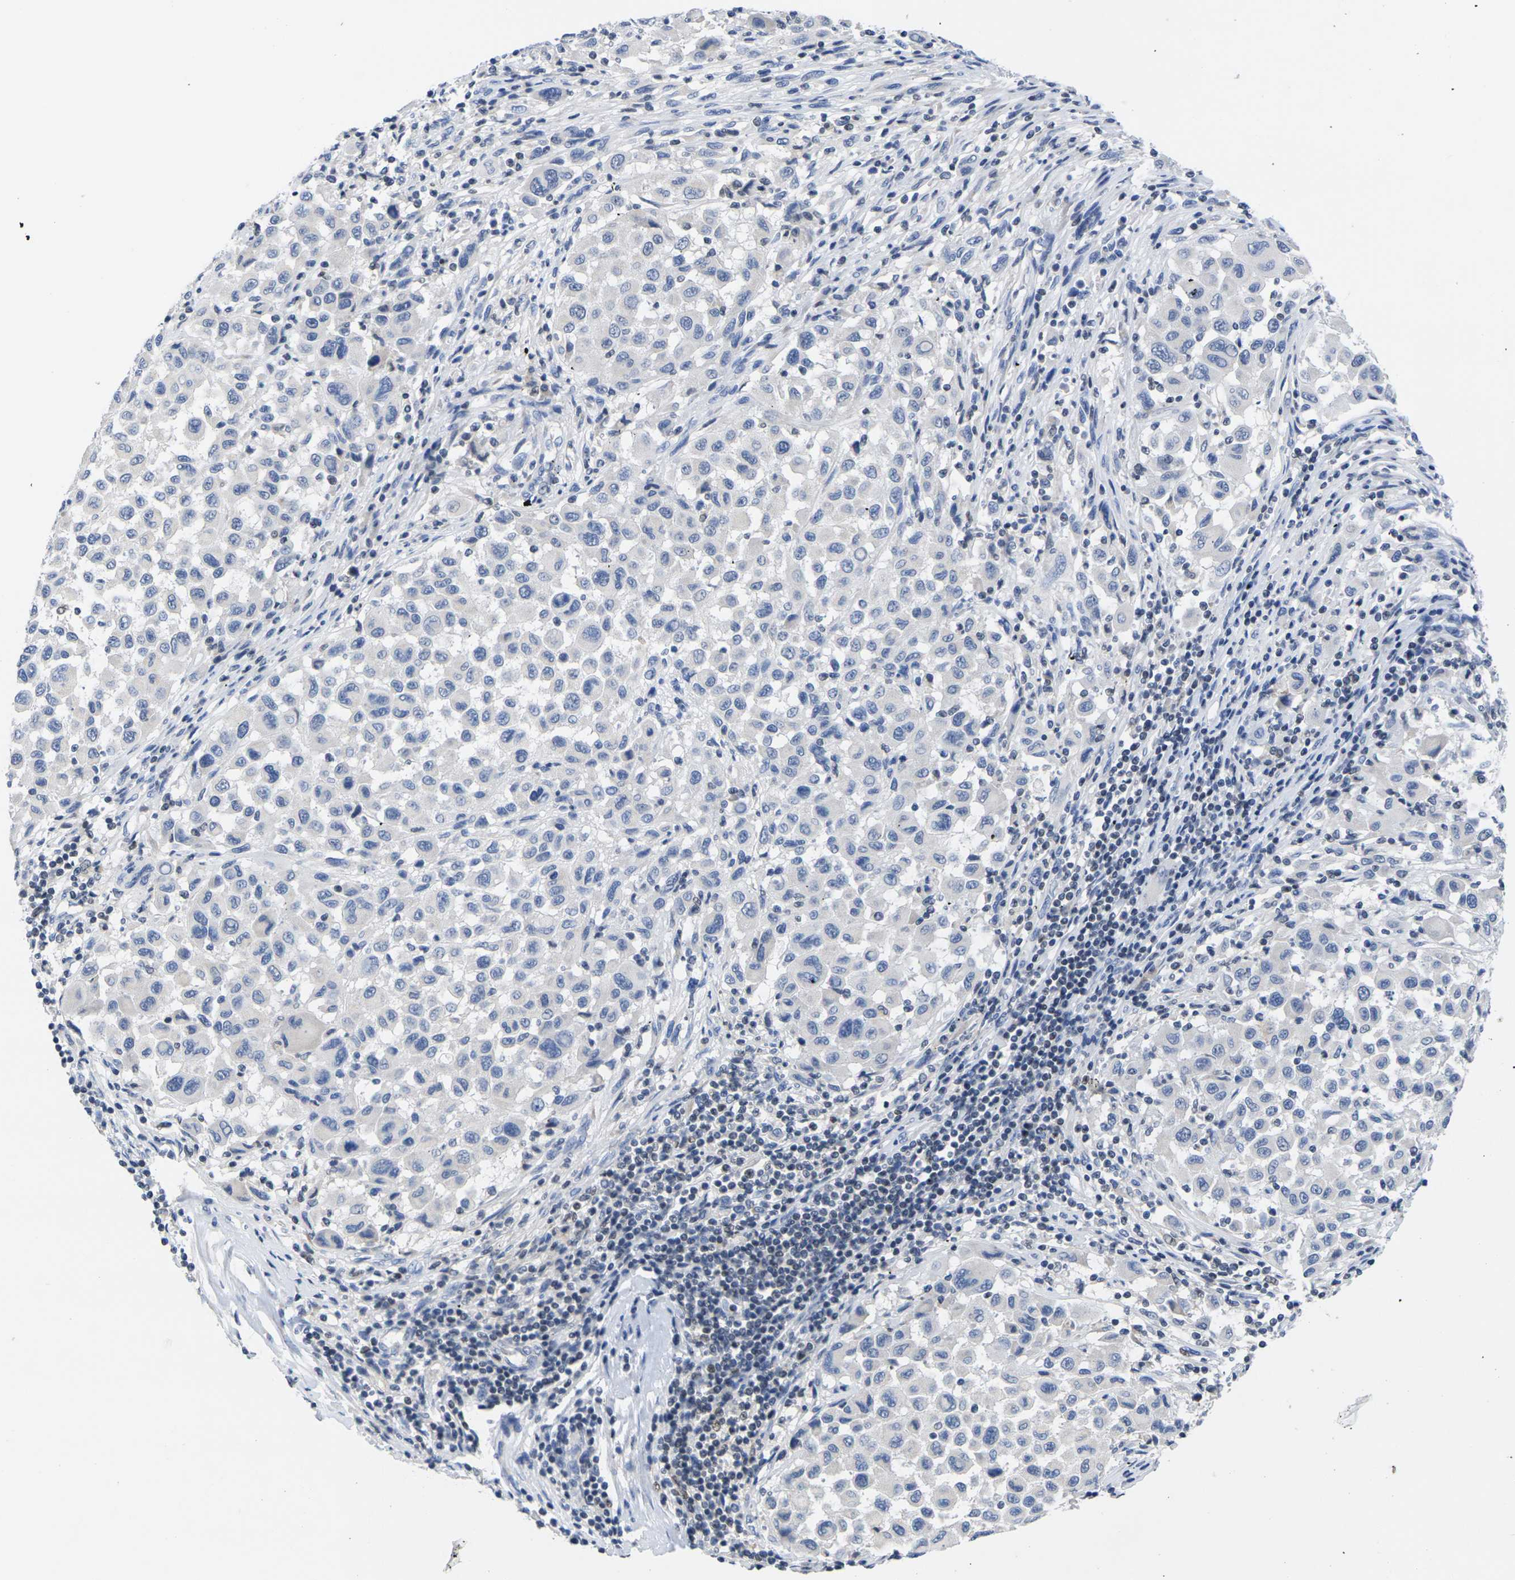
{"staining": {"intensity": "negative", "quantity": "none", "location": "none"}, "tissue": "melanoma", "cell_type": "Tumor cells", "image_type": "cancer", "snomed": [{"axis": "morphology", "description": "Malignant melanoma, Metastatic site"}, {"axis": "topography", "description": "Lymph node"}], "caption": "There is no significant staining in tumor cells of malignant melanoma (metastatic site).", "gene": "IKZF1", "patient": {"sex": "male", "age": 61}}